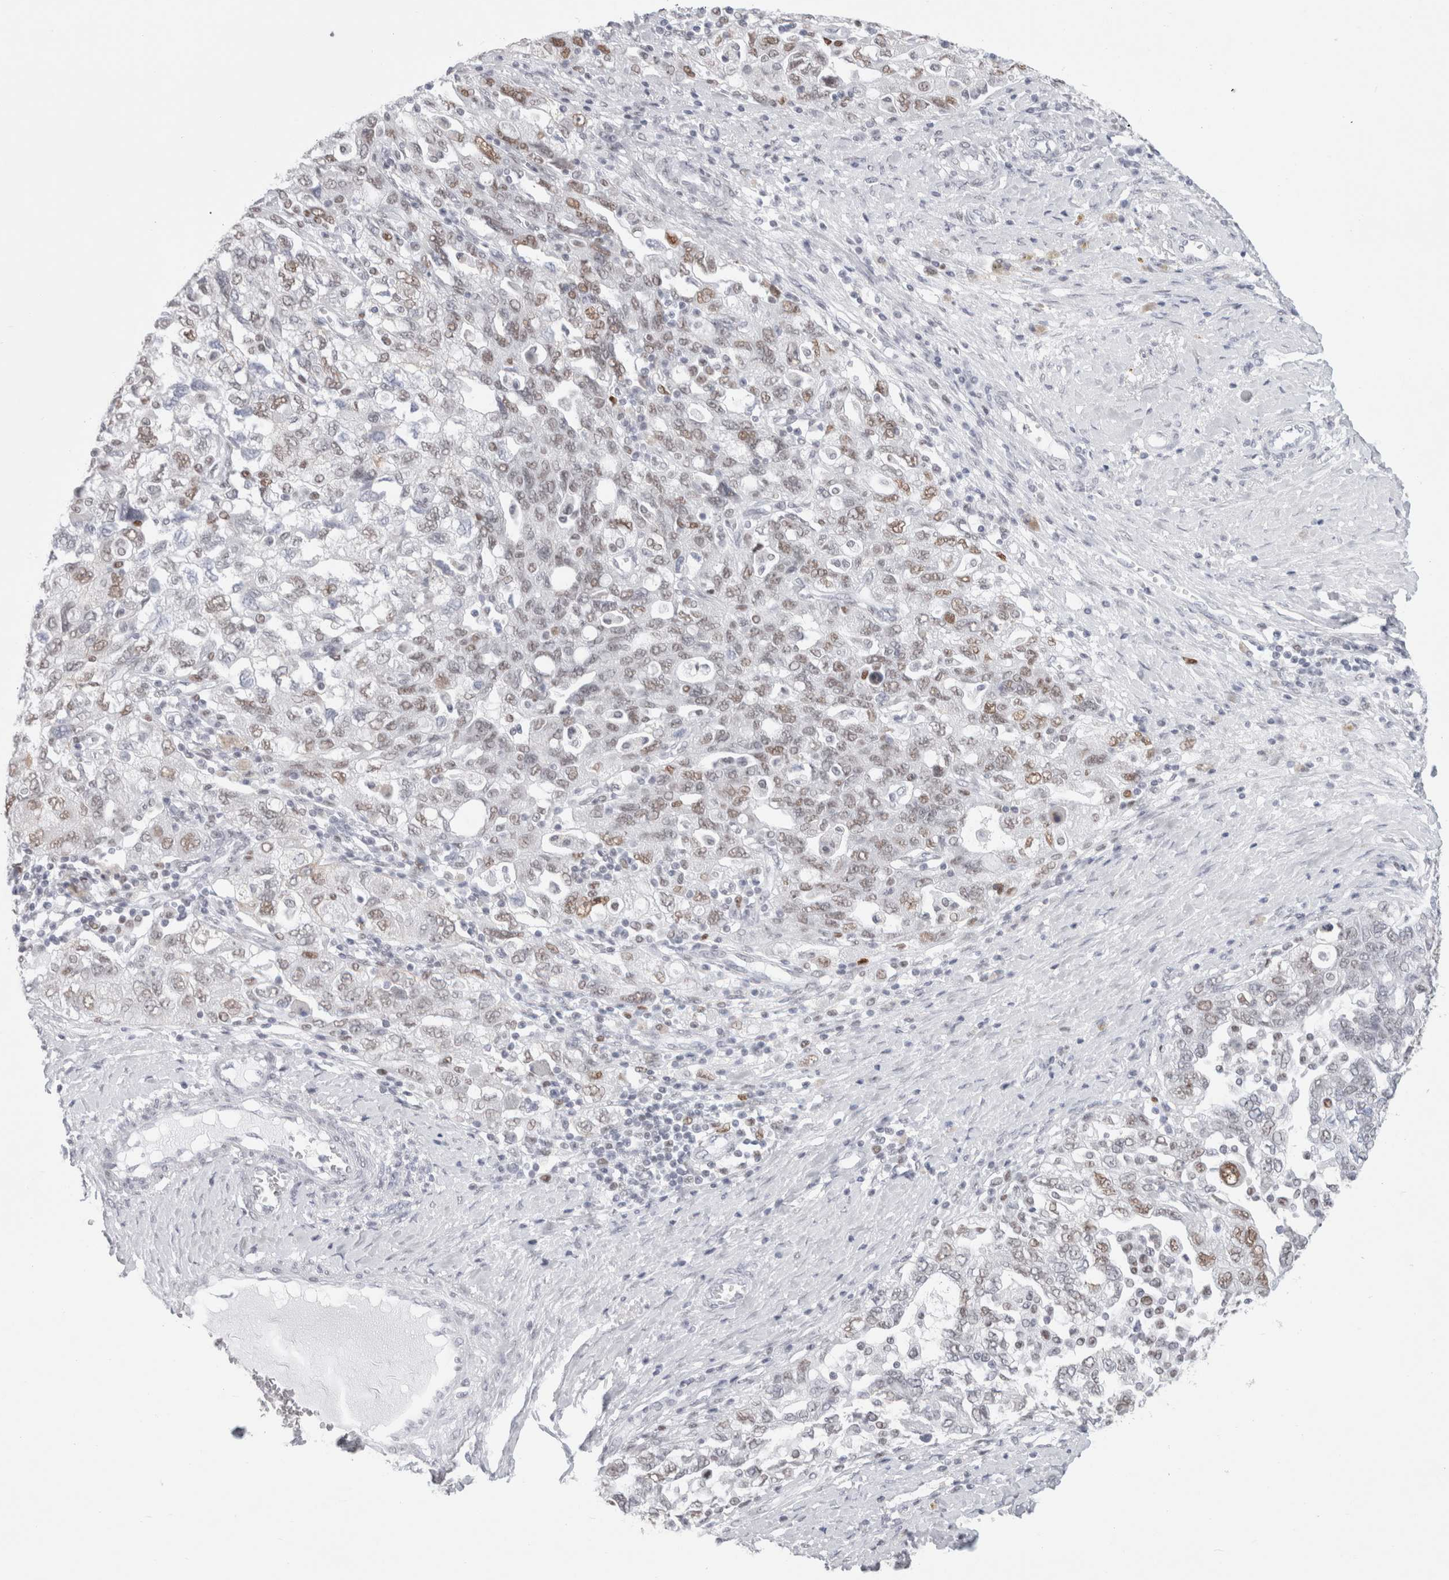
{"staining": {"intensity": "weak", "quantity": "25%-75%", "location": "nuclear"}, "tissue": "ovarian cancer", "cell_type": "Tumor cells", "image_type": "cancer", "snomed": [{"axis": "morphology", "description": "Carcinoma, NOS"}, {"axis": "morphology", "description": "Cystadenocarcinoma, serous, NOS"}, {"axis": "topography", "description": "Ovary"}], "caption": "A photomicrograph of human ovarian cancer (carcinoma) stained for a protein displays weak nuclear brown staining in tumor cells.", "gene": "SMARCC1", "patient": {"sex": "female", "age": 69}}